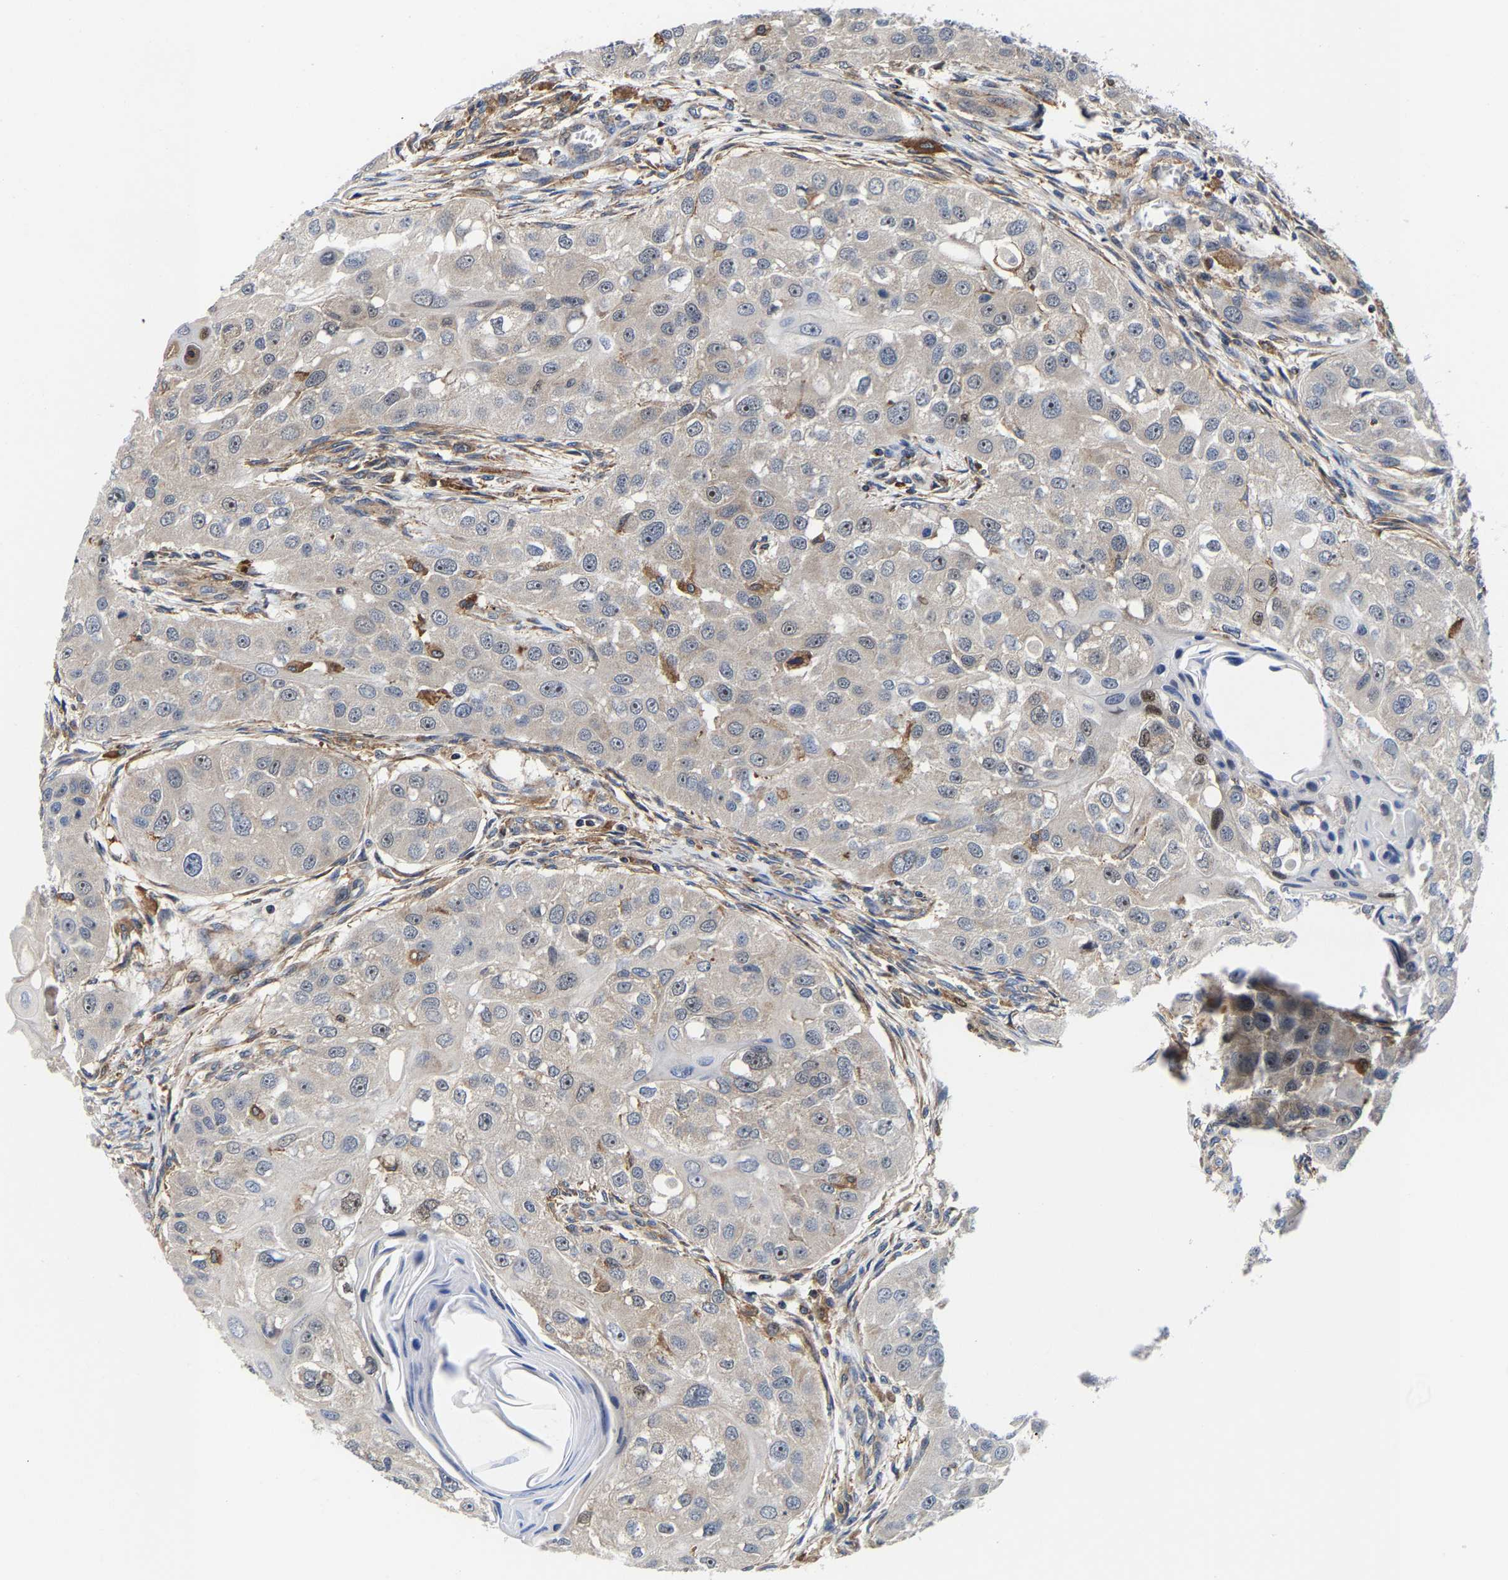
{"staining": {"intensity": "moderate", "quantity": "<25%", "location": "nuclear"}, "tissue": "head and neck cancer", "cell_type": "Tumor cells", "image_type": "cancer", "snomed": [{"axis": "morphology", "description": "Normal tissue, NOS"}, {"axis": "morphology", "description": "Squamous cell carcinoma, NOS"}, {"axis": "topography", "description": "Skeletal muscle"}, {"axis": "topography", "description": "Head-Neck"}], "caption": "The immunohistochemical stain labels moderate nuclear staining in tumor cells of head and neck cancer tissue.", "gene": "PFKFB3", "patient": {"sex": "male", "age": 51}}